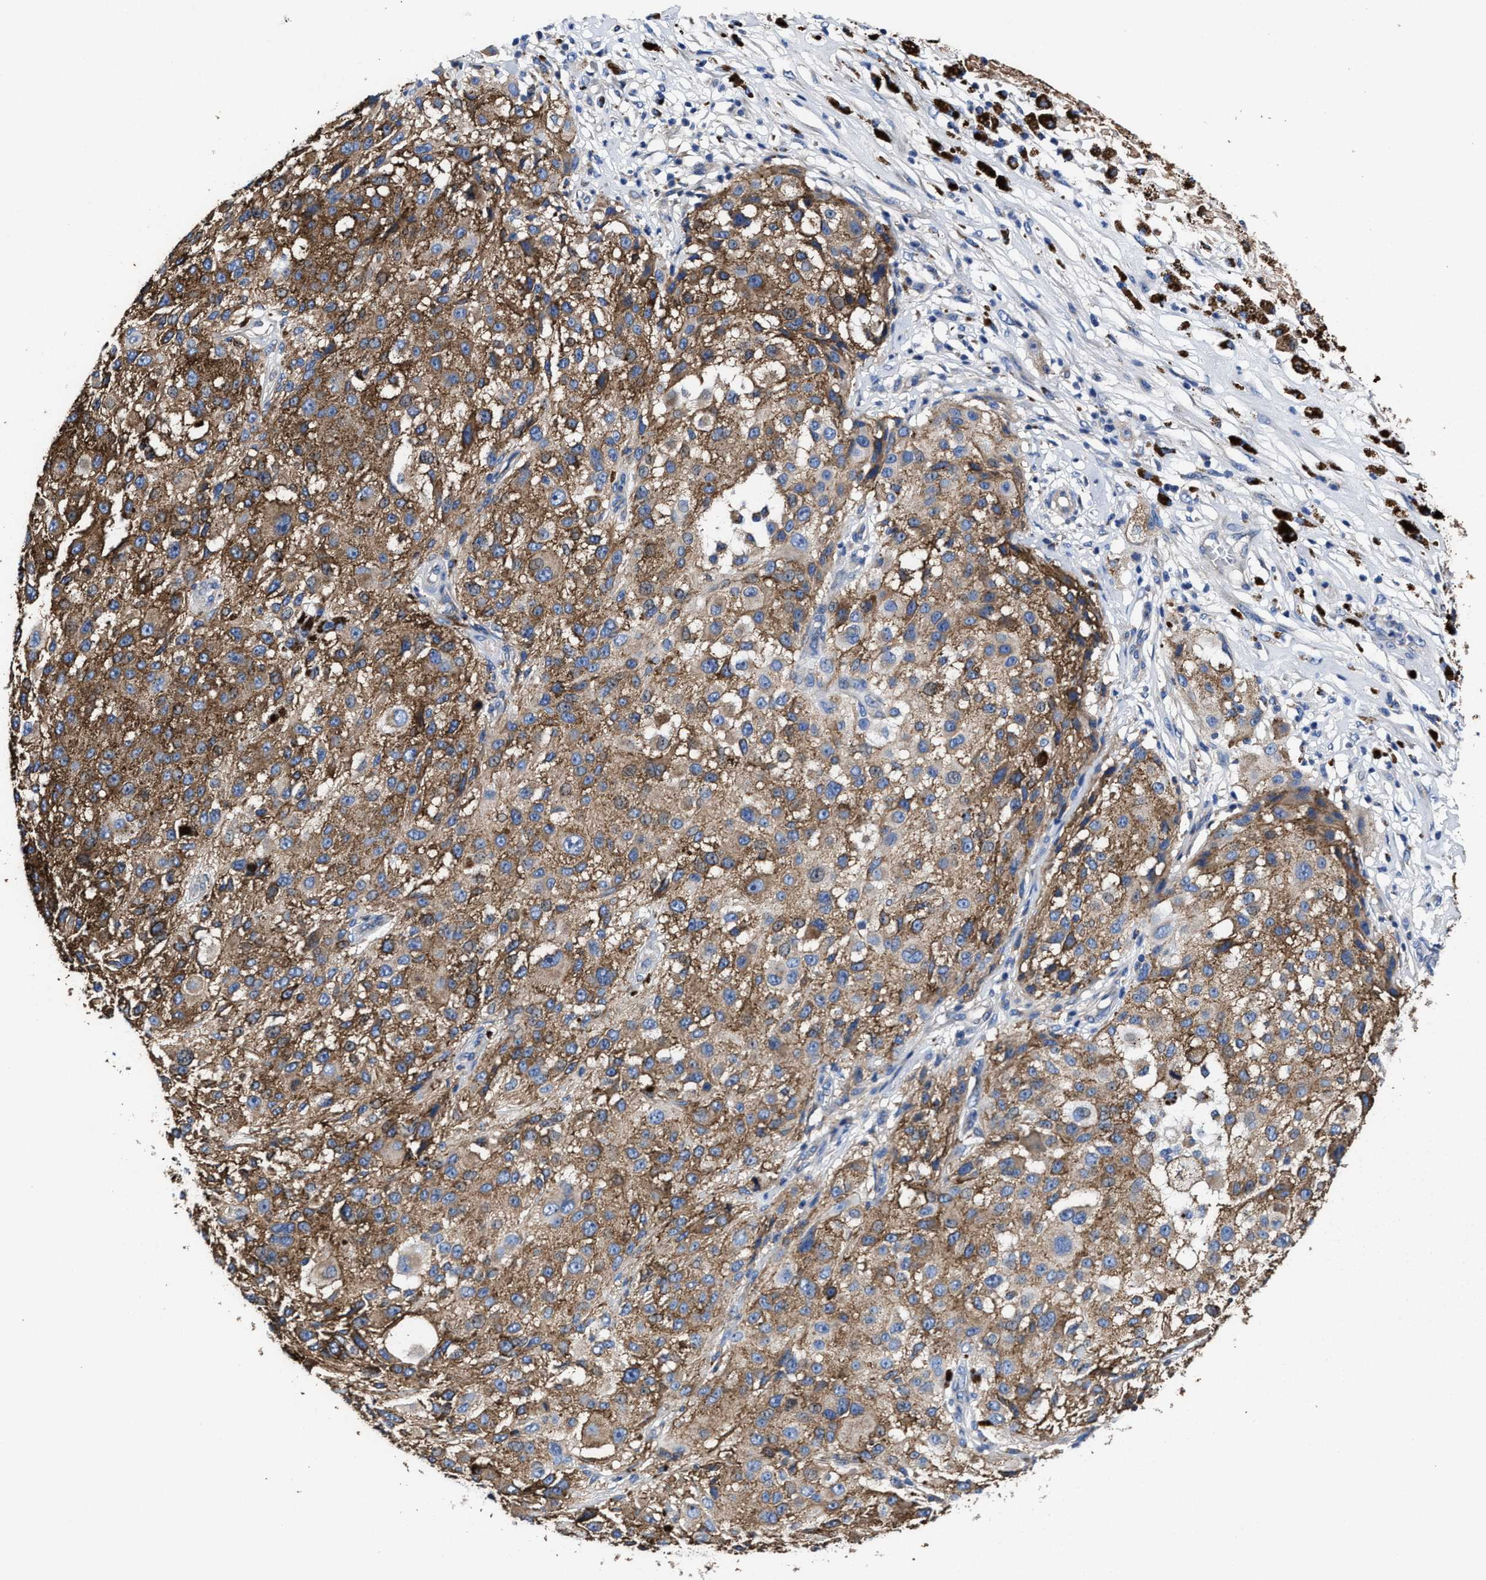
{"staining": {"intensity": "moderate", "quantity": ">75%", "location": "cytoplasmic/membranous"}, "tissue": "melanoma", "cell_type": "Tumor cells", "image_type": "cancer", "snomed": [{"axis": "morphology", "description": "Necrosis, NOS"}, {"axis": "morphology", "description": "Malignant melanoma, NOS"}, {"axis": "topography", "description": "Skin"}], "caption": "Brown immunohistochemical staining in human malignant melanoma demonstrates moderate cytoplasmic/membranous staining in about >75% of tumor cells. (DAB (3,3'-diaminobenzidine) IHC with brightfield microscopy, high magnification).", "gene": "TMEM30A", "patient": {"sex": "female", "age": 87}}